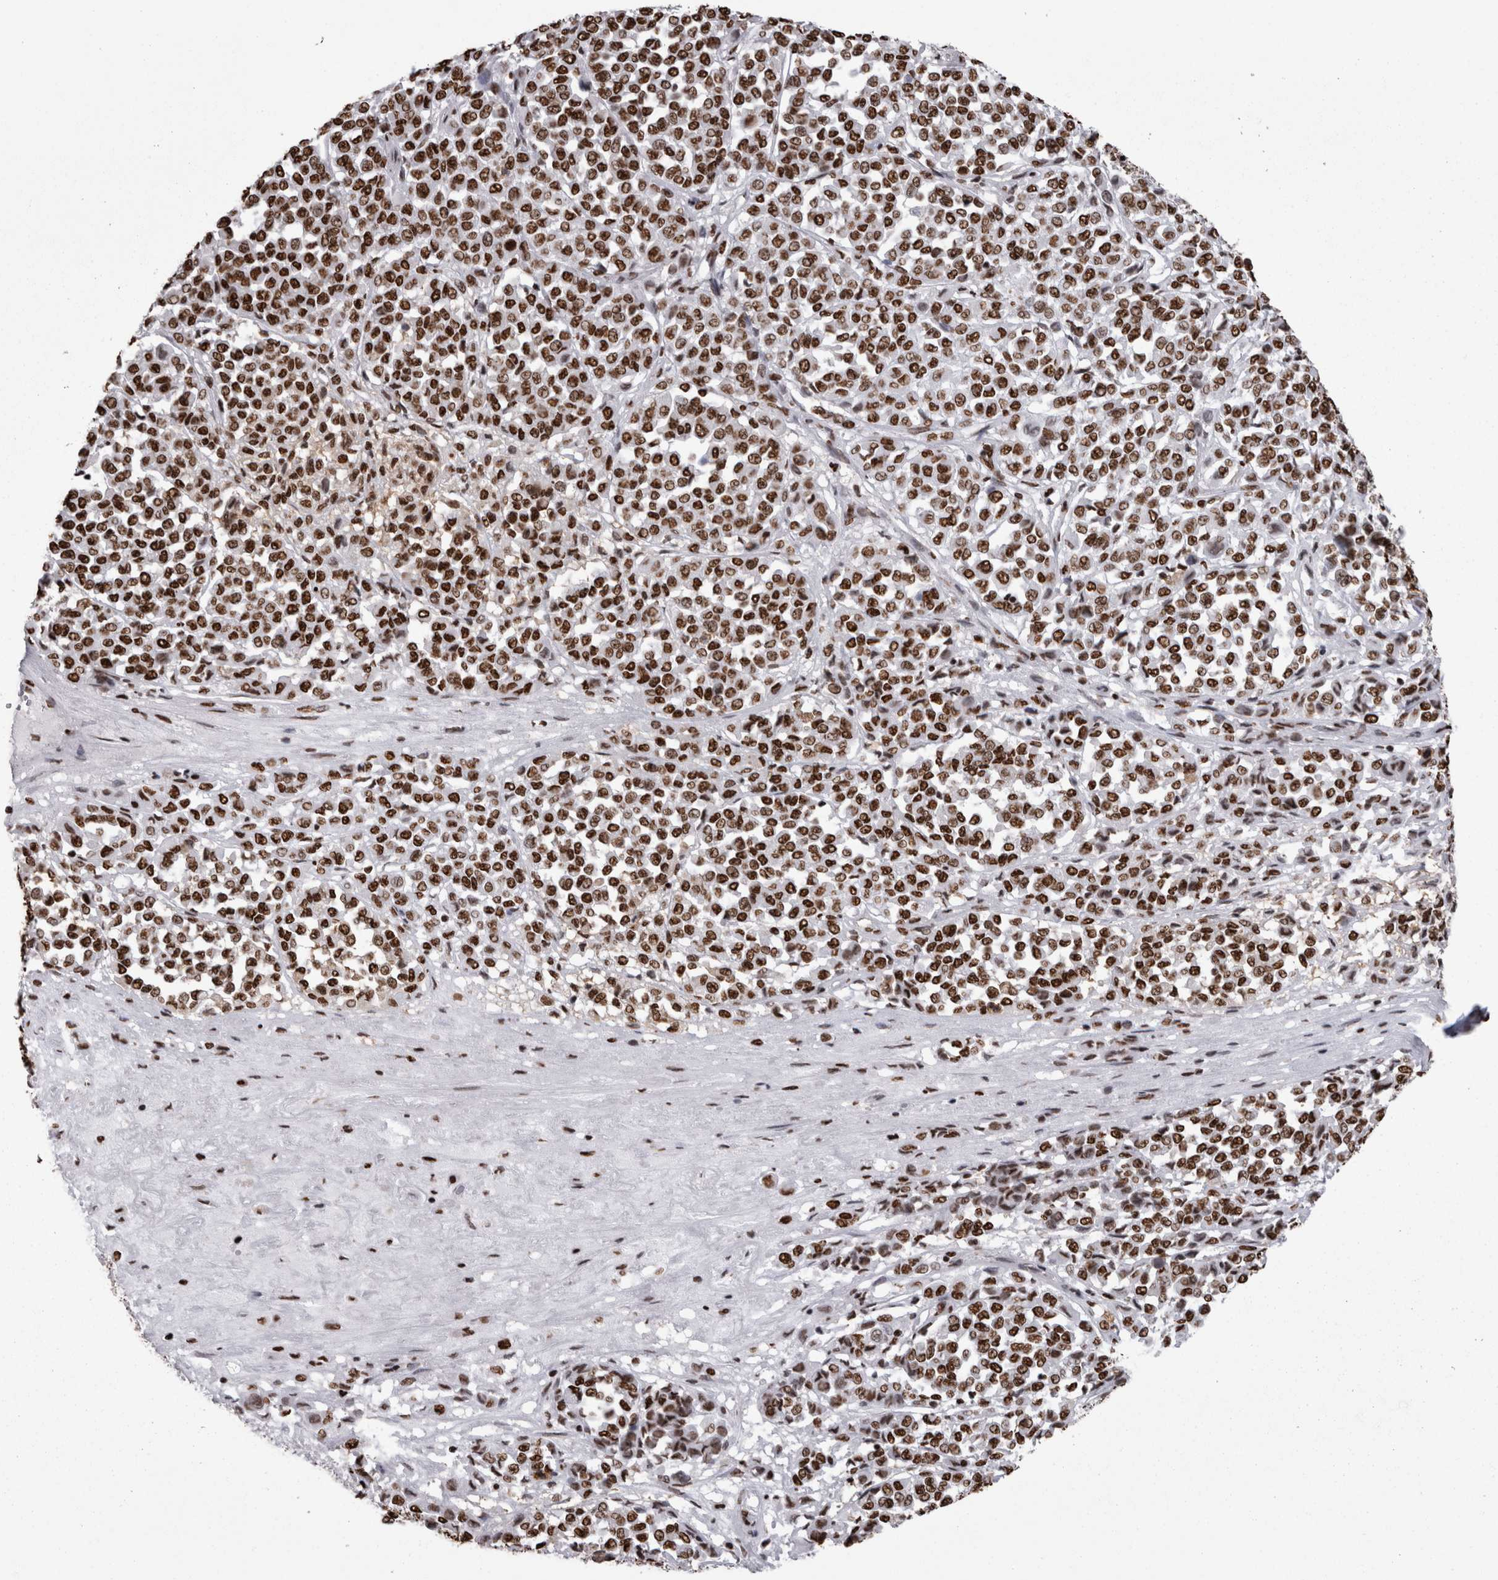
{"staining": {"intensity": "strong", "quantity": ">75%", "location": "nuclear"}, "tissue": "melanoma", "cell_type": "Tumor cells", "image_type": "cancer", "snomed": [{"axis": "morphology", "description": "Malignant melanoma, Metastatic site"}, {"axis": "topography", "description": "Pancreas"}], "caption": "A high-resolution micrograph shows IHC staining of melanoma, which exhibits strong nuclear expression in about >75% of tumor cells. (DAB (3,3'-diaminobenzidine) IHC with brightfield microscopy, high magnification).", "gene": "HNRNPM", "patient": {"sex": "female", "age": 30}}